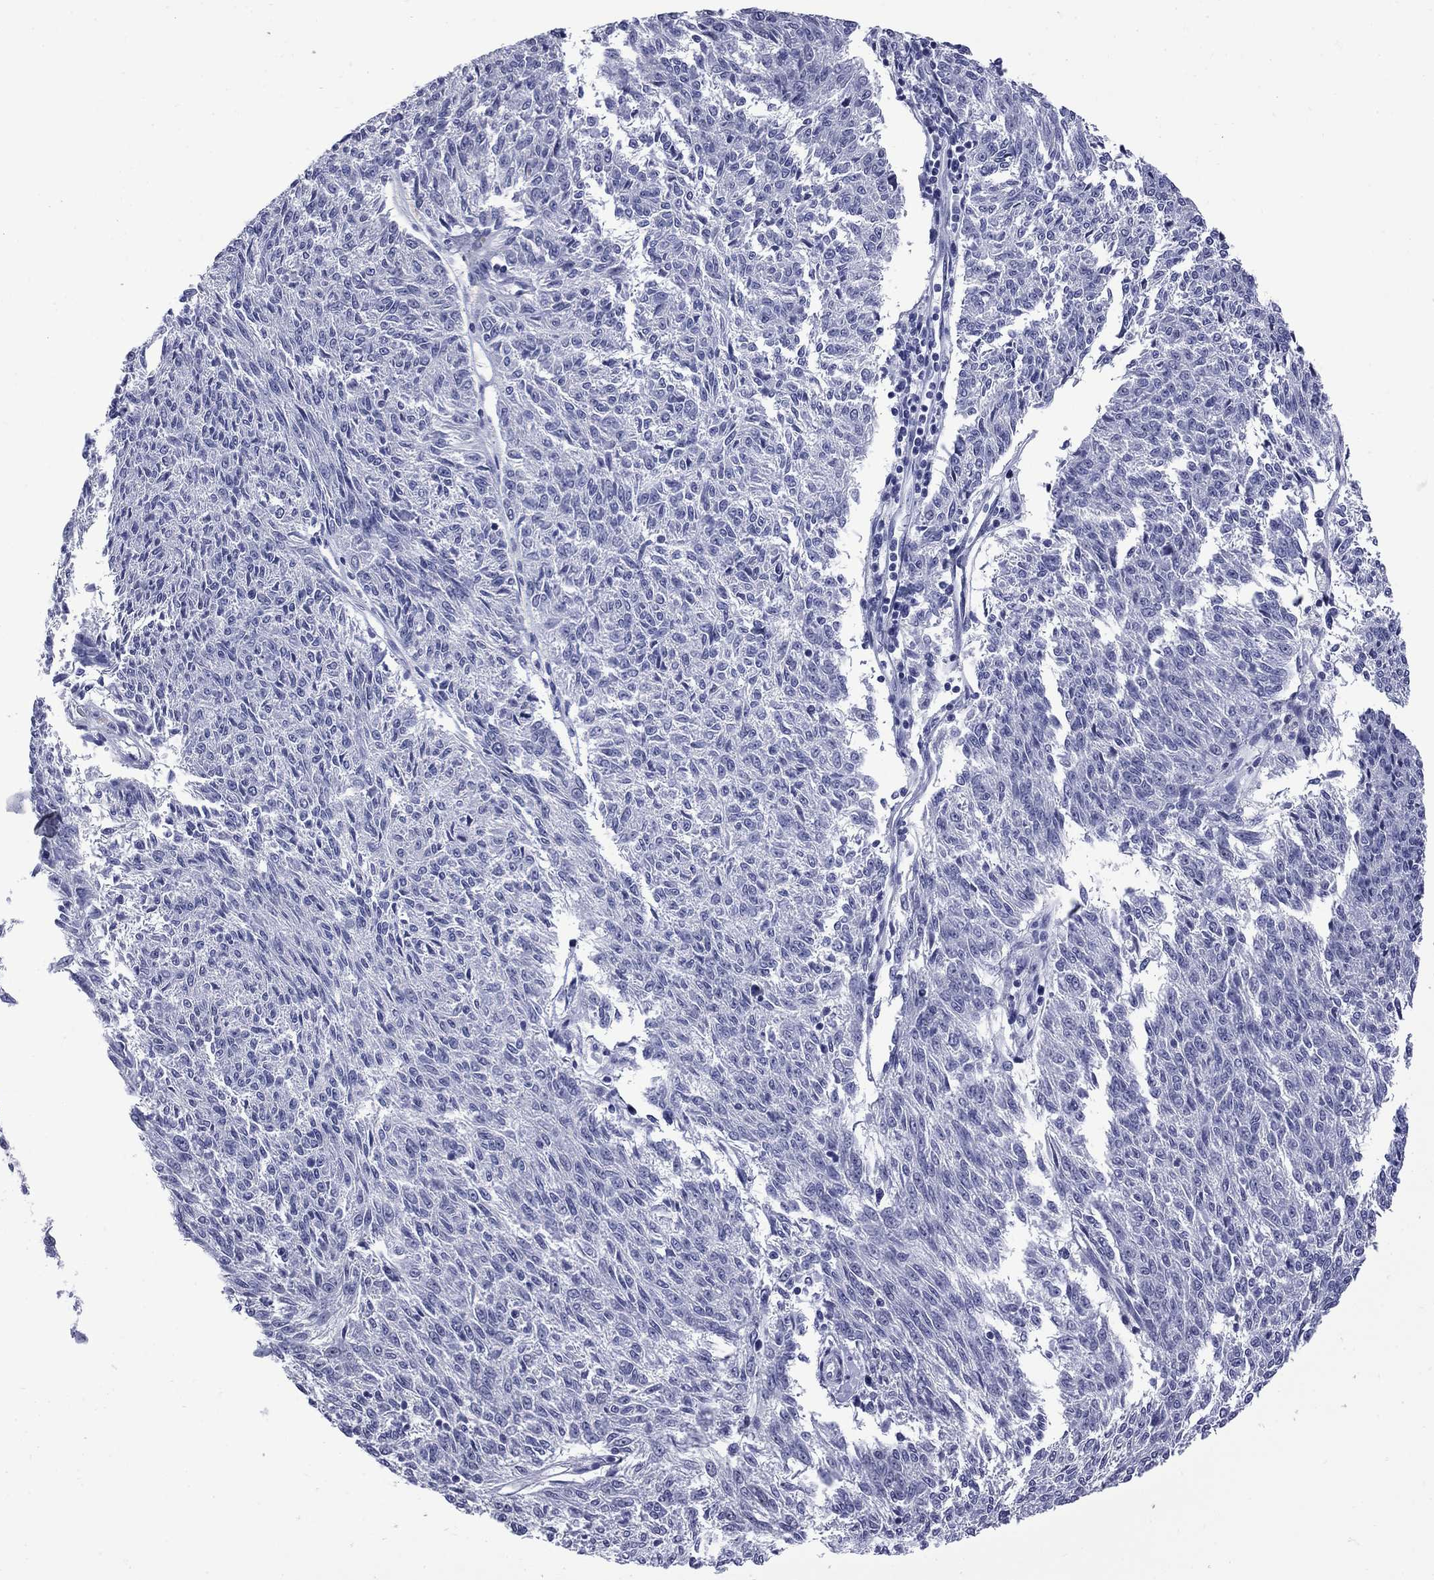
{"staining": {"intensity": "negative", "quantity": "none", "location": "none"}, "tissue": "melanoma", "cell_type": "Tumor cells", "image_type": "cancer", "snomed": [{"axis": "morphology", "description": "Malignant melanoma, NOS"}, {"axis": "topography", "description": "Skin"}], "caption": "Tumor cells are negative for protein expression in human malignant melanoma. (DAB immunohistochemistry, high magnification).", "gene": "MGARP", "patient": {"sex": "female", "age": 72}}